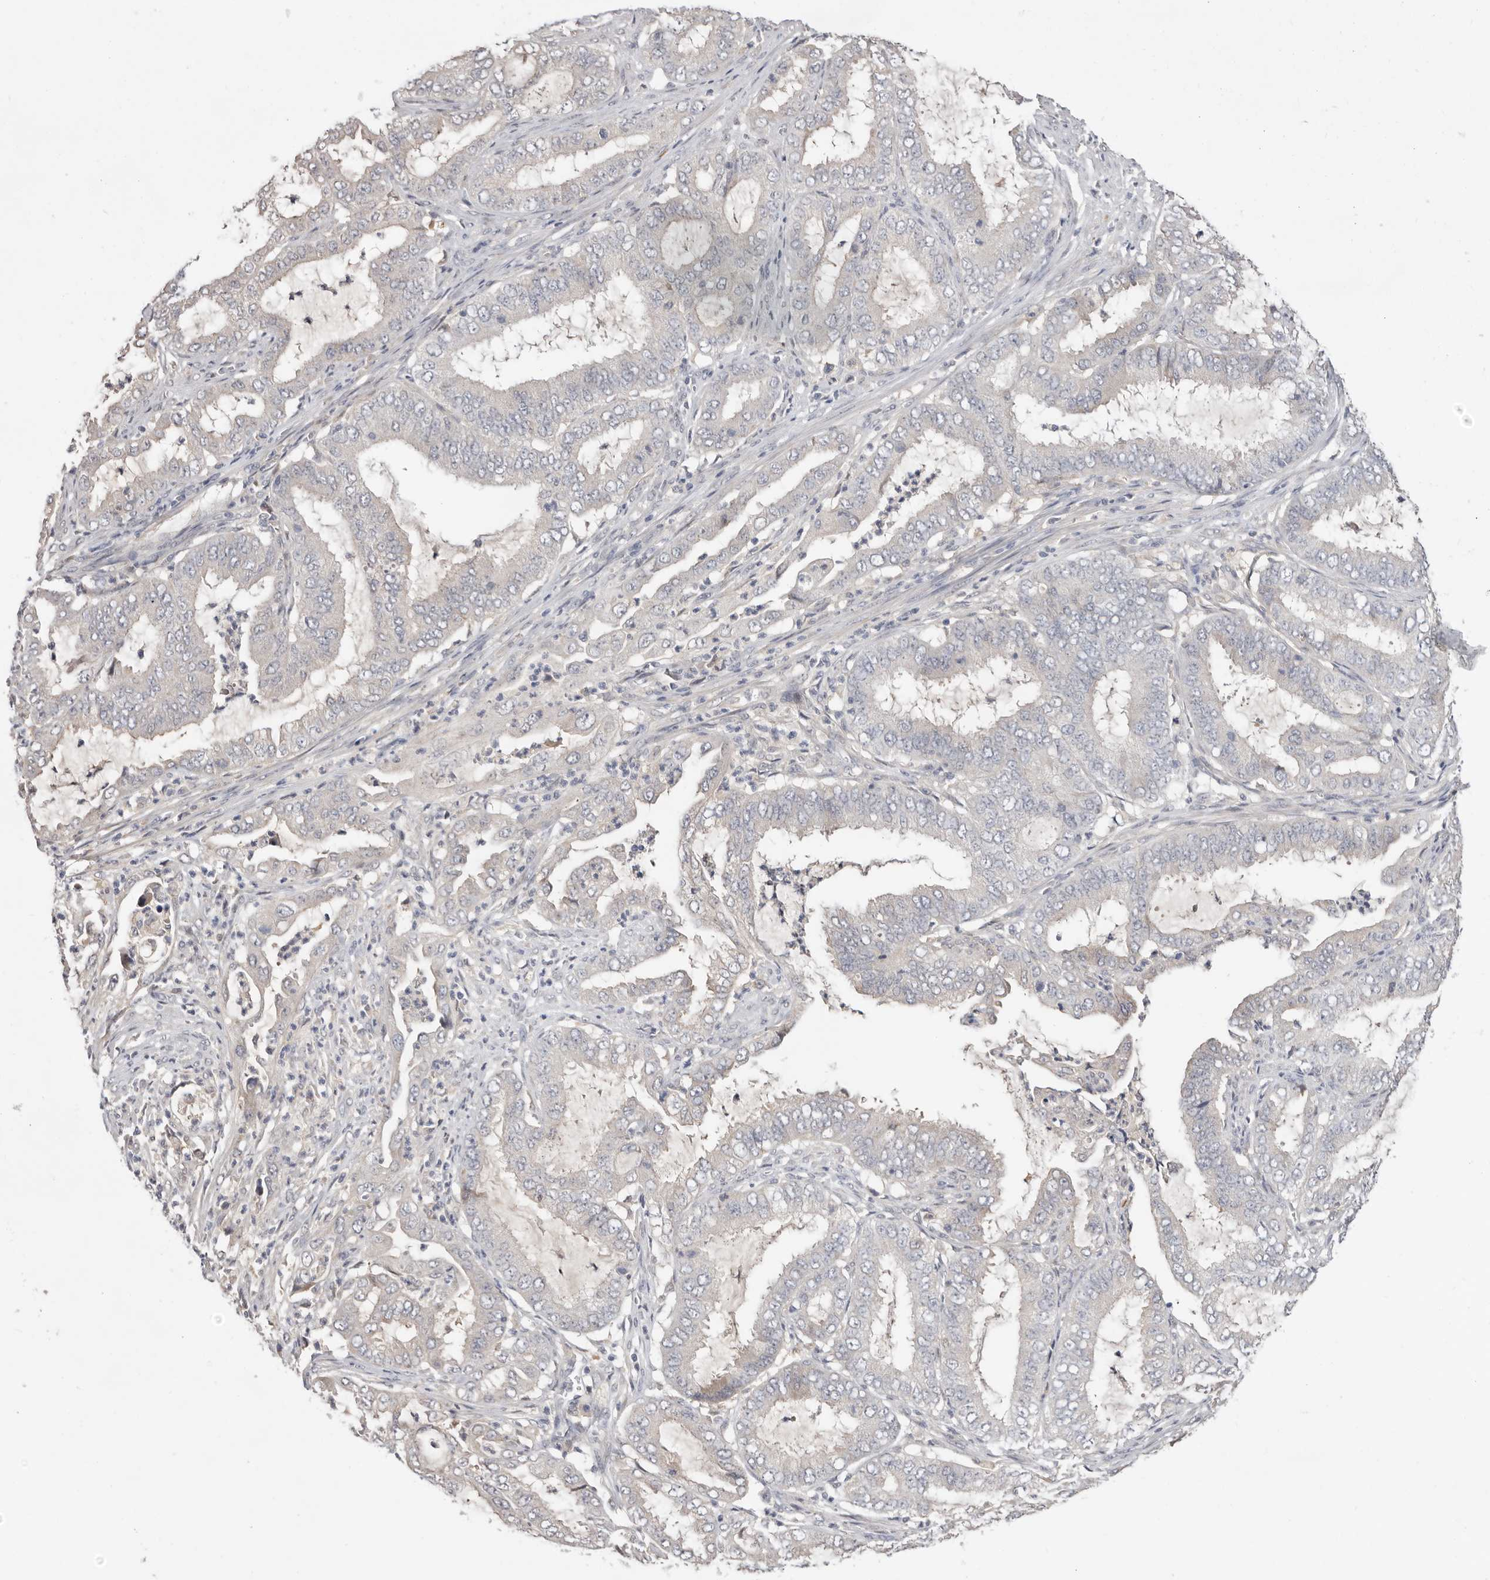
{"staining": {"intensity": "negative", "quantity": "none", "location": "none"}, "tissue": "endometrial cancer", "cell_type": "Tumor cells", "image_type": "cancer", "snomed": [{"axis": "morphology", "description": "Adenocarcinoma, NOS"}, {"axis": "topography", "description": "Endometrium"}], "caption": "This photomicrograph is of endometrial cancer (adenocarcinoma) stained with immunohistochemistry (IHC) to label a protein in brown with the nuclei are counter-stained blue. There is no positivity in tumor cells.", "gene": "DOP1A", "patient": {"sex": "female", "age": 51}}